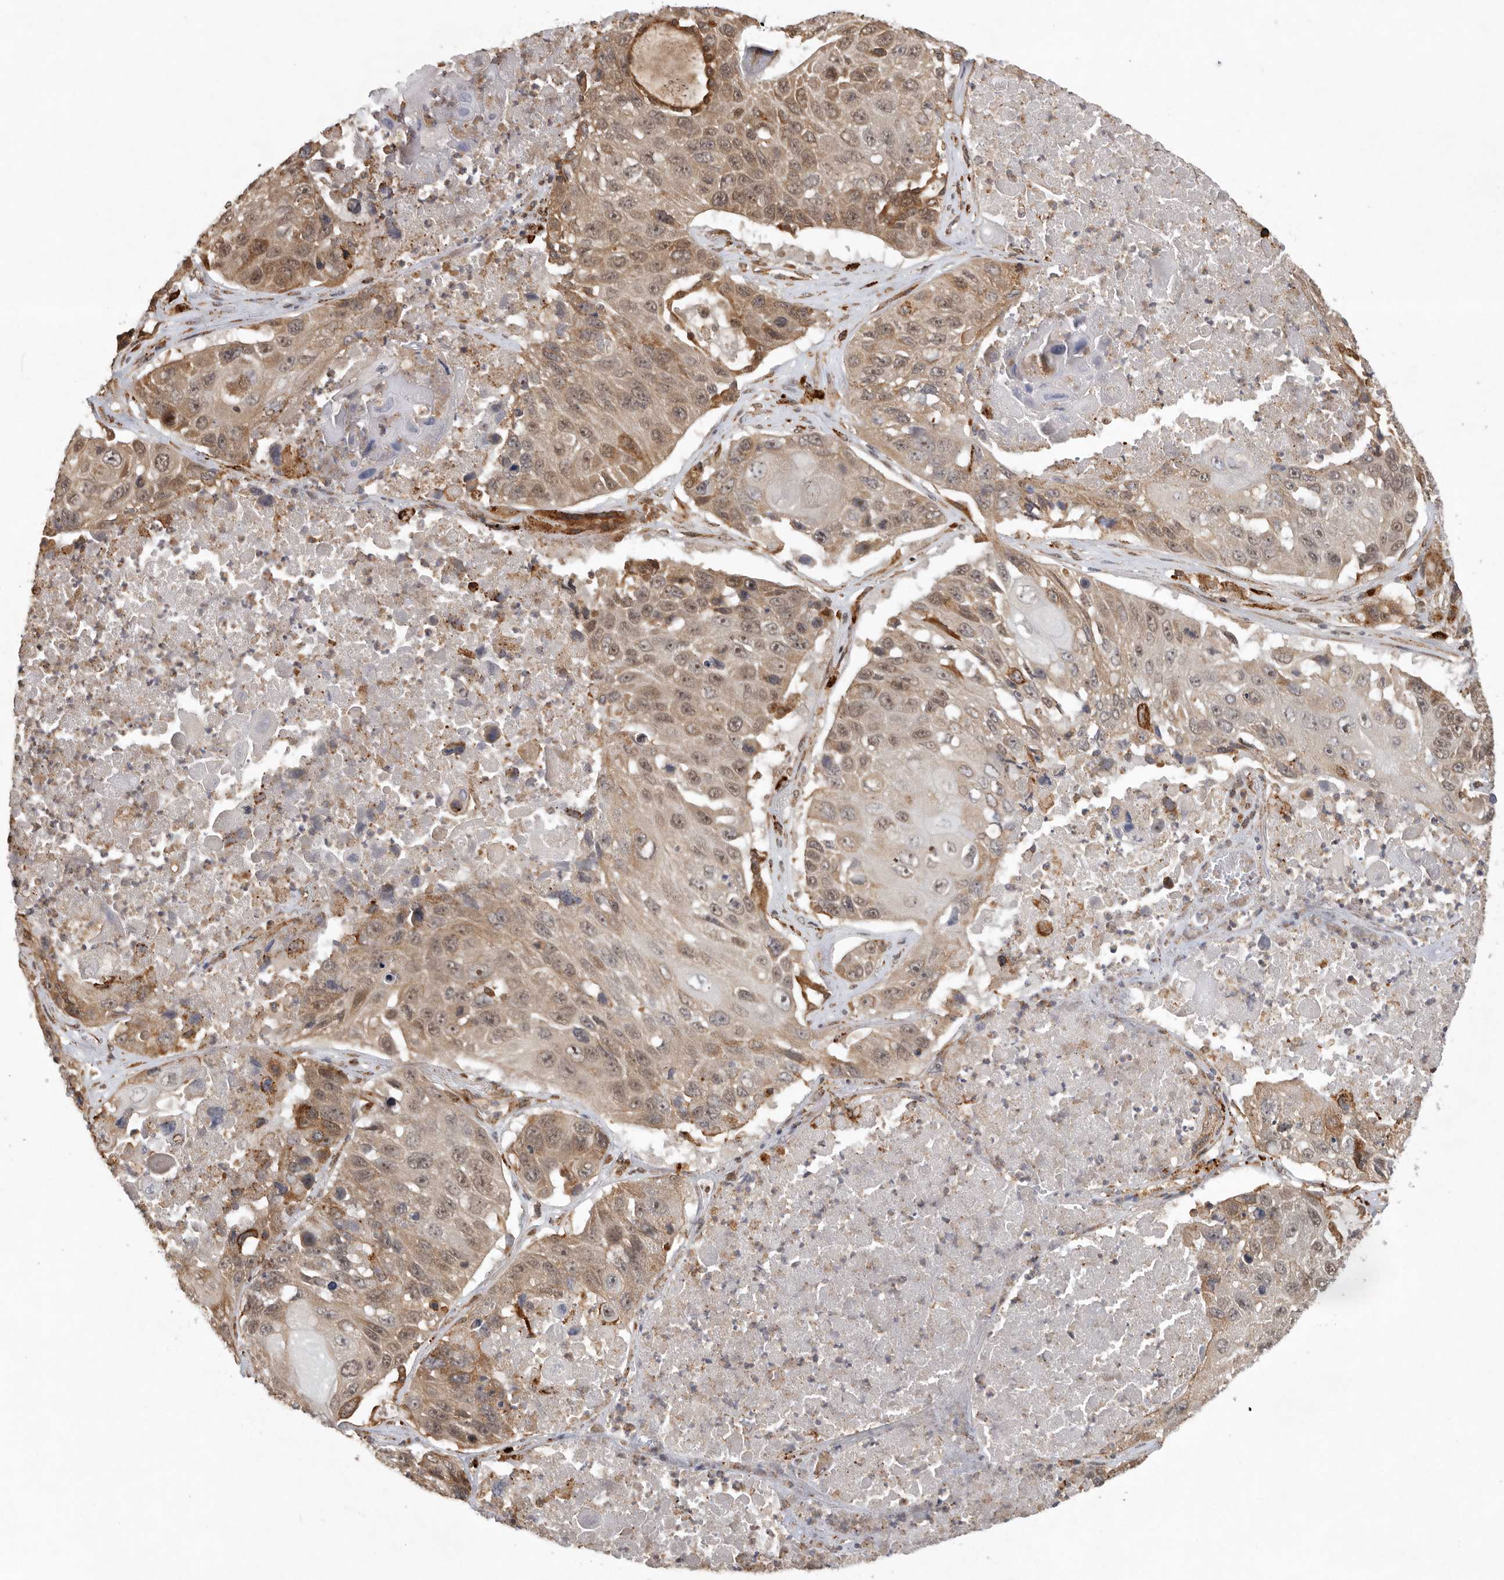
{"staining": {"intensity": "moderate", "quantity": ">75%", "location": "cytoplasmic/membranous,nuclear"}, "tissue": "lung cancer", "cell_type": "Tumor cells", "image_type": "cancer", "snomed": [{"axis": "morphology", "description": "Squamous cell carcinoma, NOS"}, {"axis": "topography", "description": "Lung"}], "caption": "Protein analysis of lung squamous cell carcinoma tissue demonstrates moderate cytoplasmic/membranous and nuclear positivity in about >75% of tumor cells.", "gene": "ZNF83", "patient": {"sex": "male", "age": 61}}